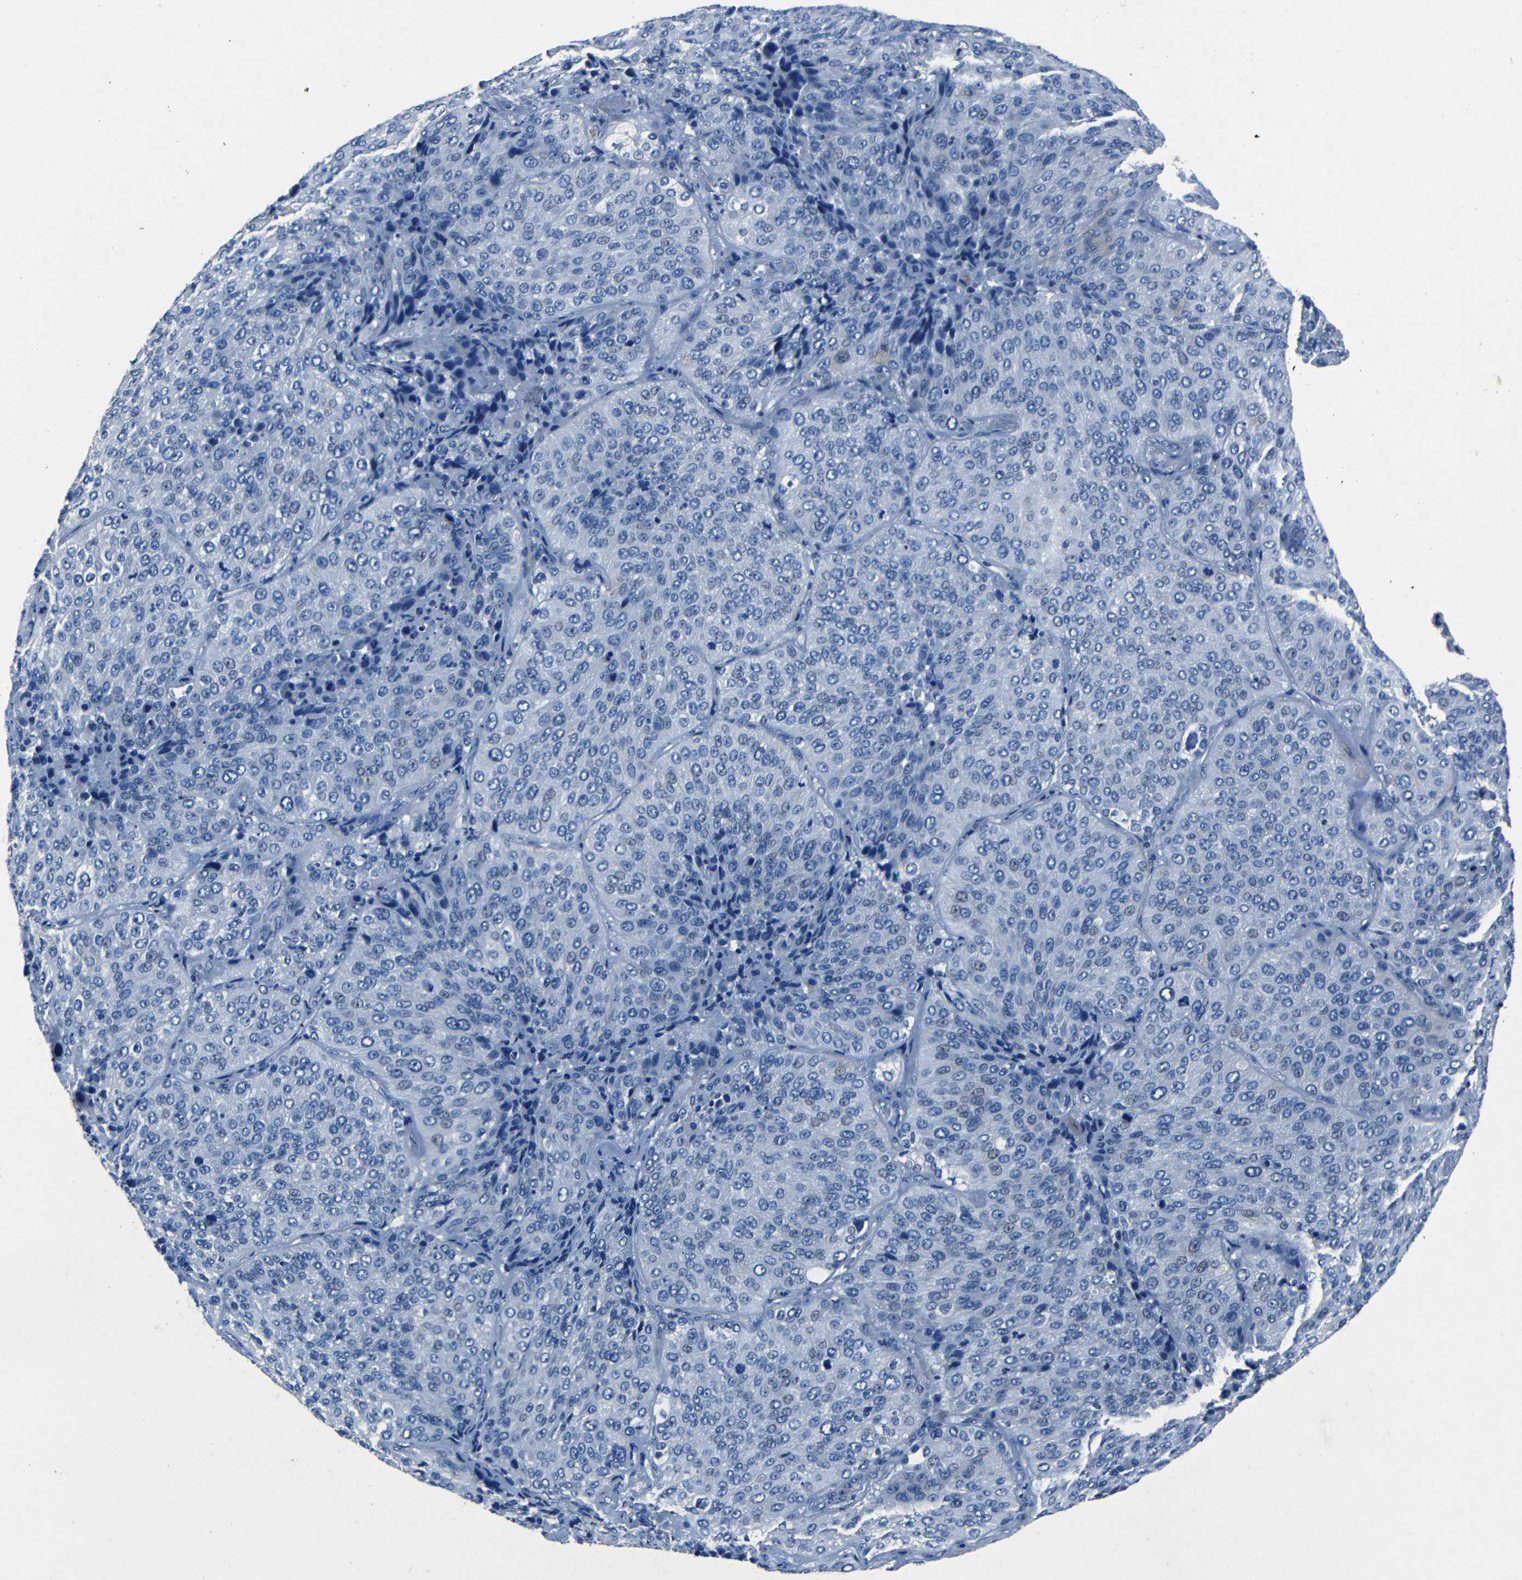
{"staining": {"intensity": "negative", "quantity": "none", "location": "none"}, "tissue": "lung cancer", "cell_type": "Tumor cells", "image_type": "cancer", "snomed": [{"axis": "morphology", "description": "Squamous cell carcinoma, NOS"}, {"axis": "topography", "description": "Lung"}], "caption": "Immunohistochemical staining of lung cancer demonstrates no significant staining in tumor cells. (Stains: DAB (3,3'-diaminobenzidine) immunohistochemistry with hematoxylin counter stain, Microscopy: brightfield microscopy at high magnification).", "gene": "NCMAP", "patient": {"sex": "male", "age": 54}}